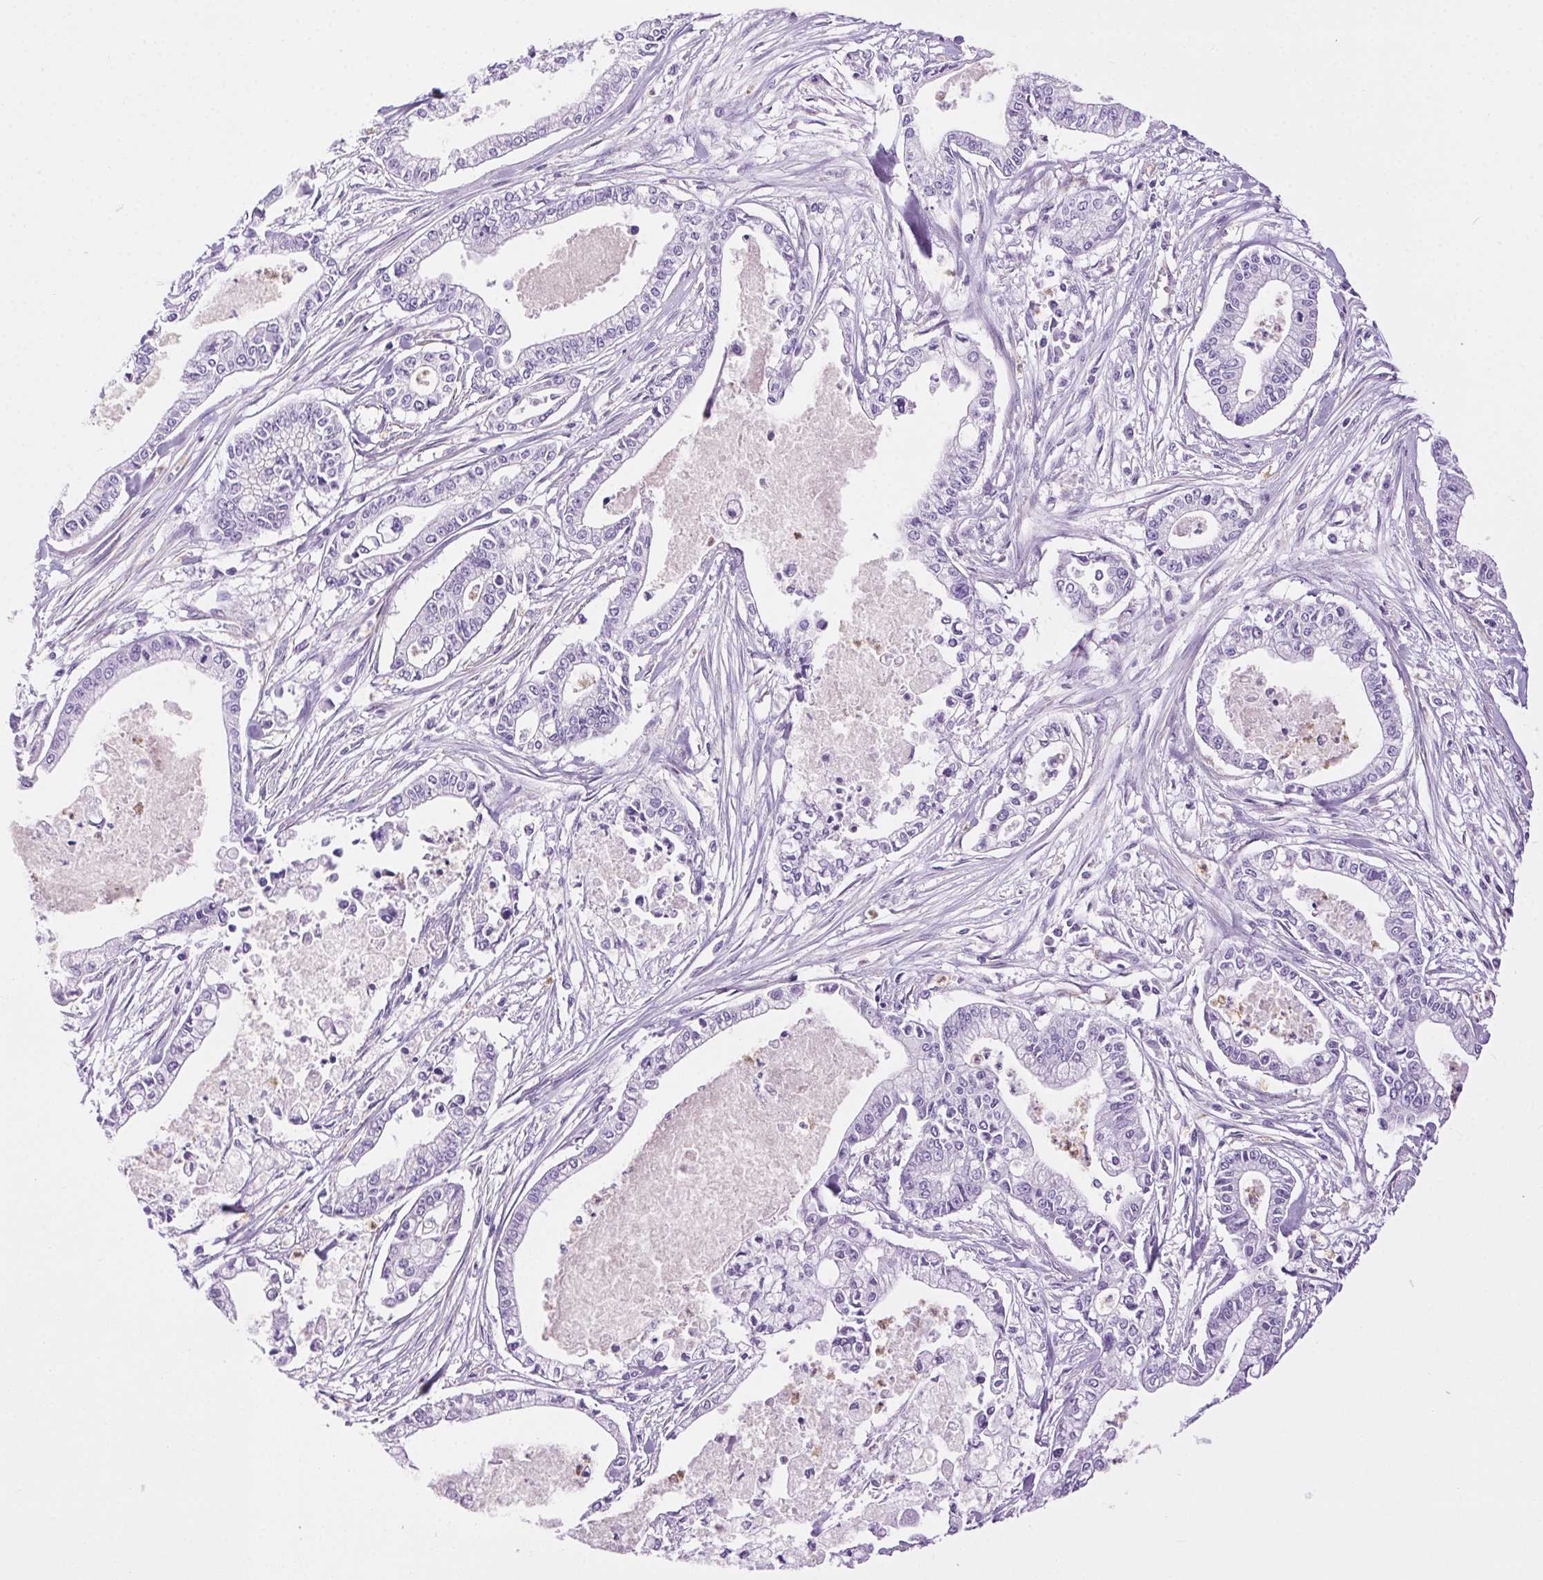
{"staining": {"intensity": "negative", "quantity": "none", "location": "none"}, "tissue": "pancreatic cancer", "cell_type": "Tumor cells", "image_type": "cancer", "snomed": [{"axis": "morphology", "description": "Adenocarcinoma, NOS"}, {"axis": "topography", "description": "Pancreas"}], "caption": "High power microscopy micrograph of an IHC micrograph of pancreatic adenocarcinoma, revealing no significant expression in tumor cells.", "gene": "SHCBP1L", "patient": {"sex": "female", "age": 65}}